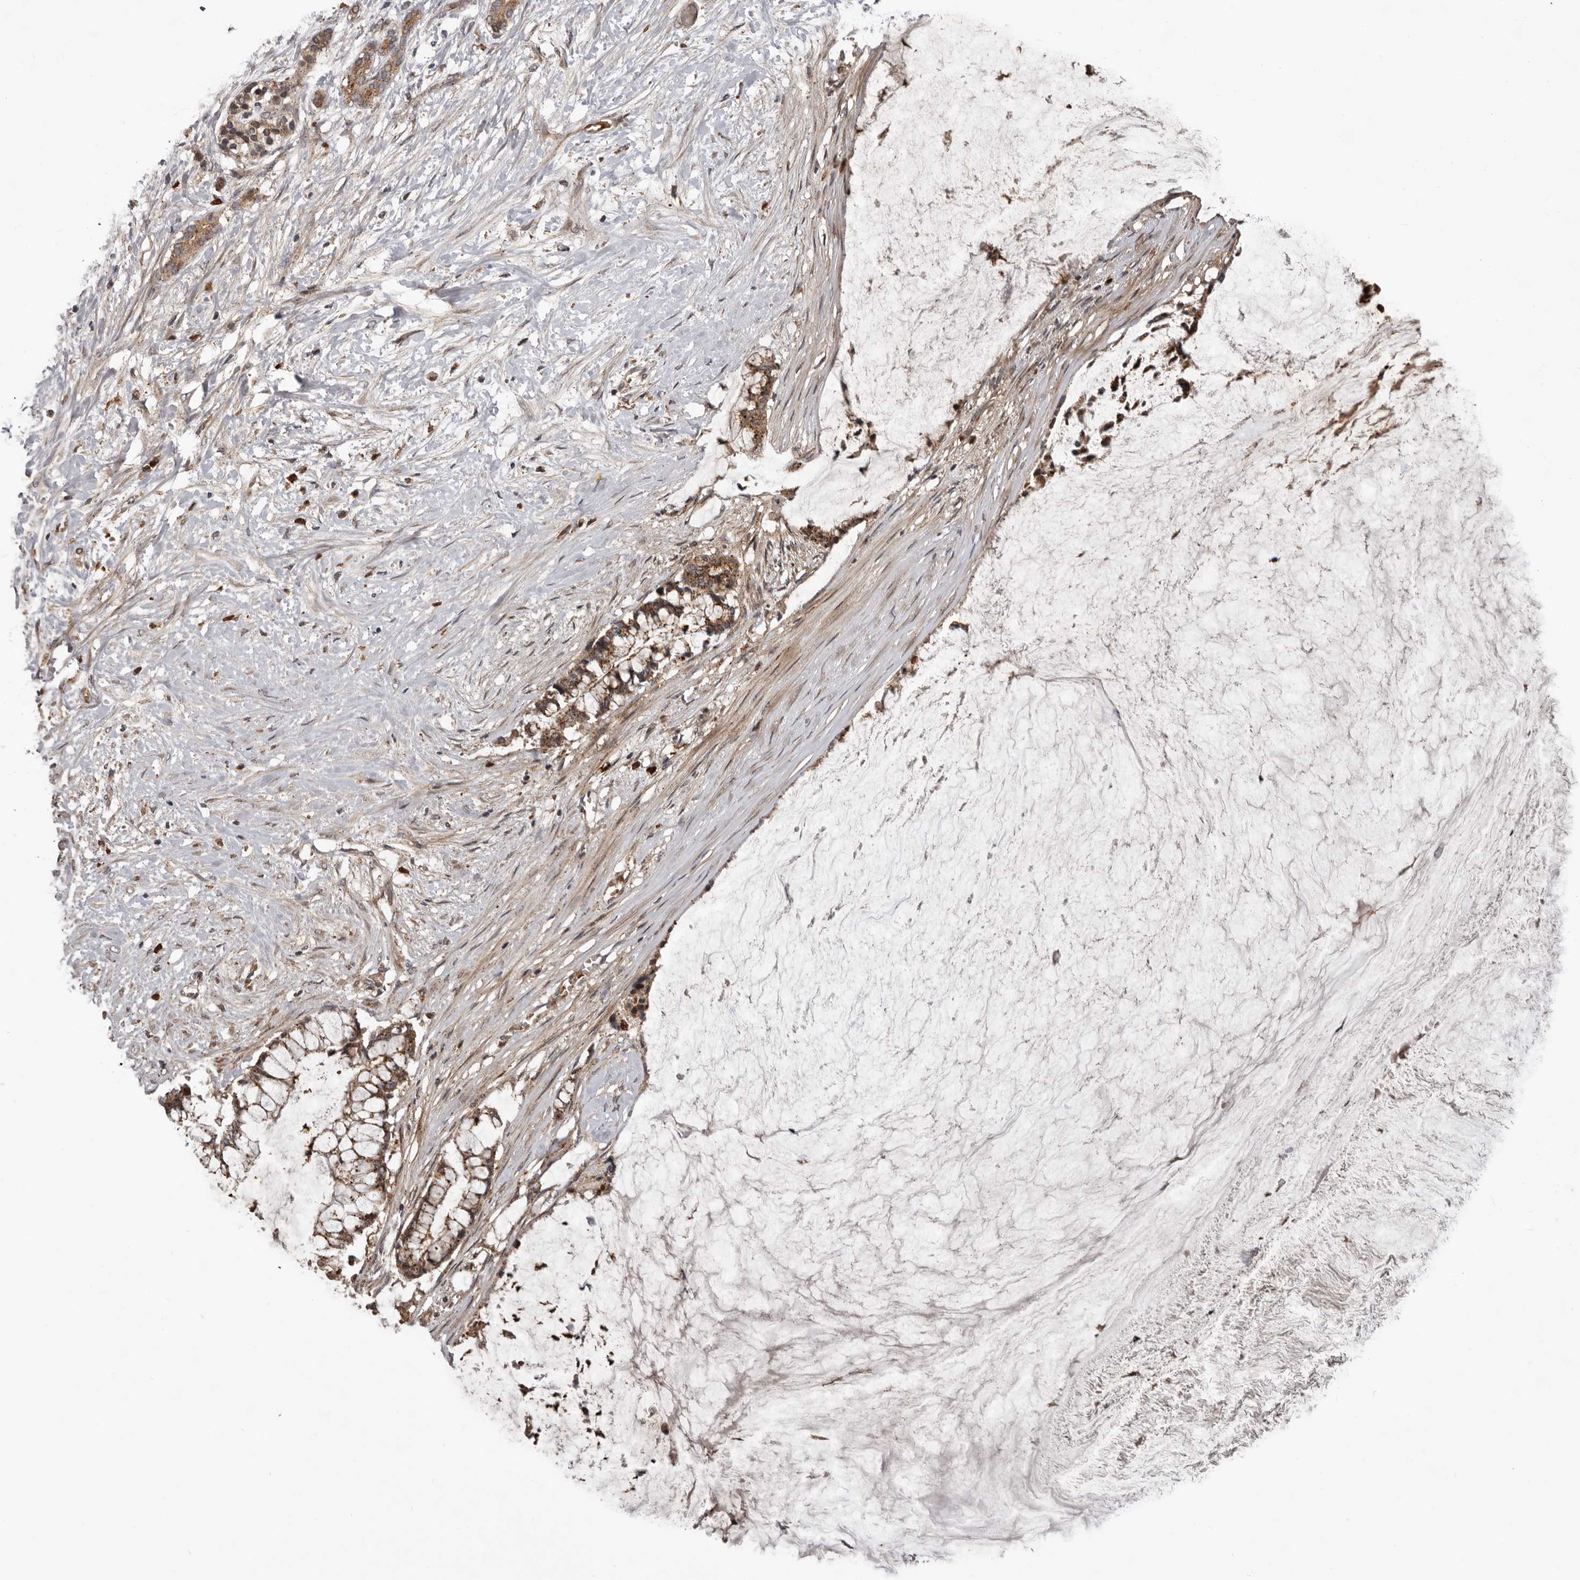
{"staining": {"intensity": "moderate", "quantity": ">75%", "location": "cytoplasmic/membranous"}, "tissue": "pancreatic cancer", "cell_type": "Tumor cells", "image_type": "cancer", "snomed": [{"axis": "morphology", "description": "Adenocarcinoma, NOS"}, {"axis": "topography", "description": "Pancreas"}], "caption": "The immunohistochemical stain shows moderate cytoplasmic/membranous staining in tumor cells of pancreatic cancer (adenocarcinoma) tissue.", "gene": "FGFR4", "patient": {"sex": "male", "age": 41}}